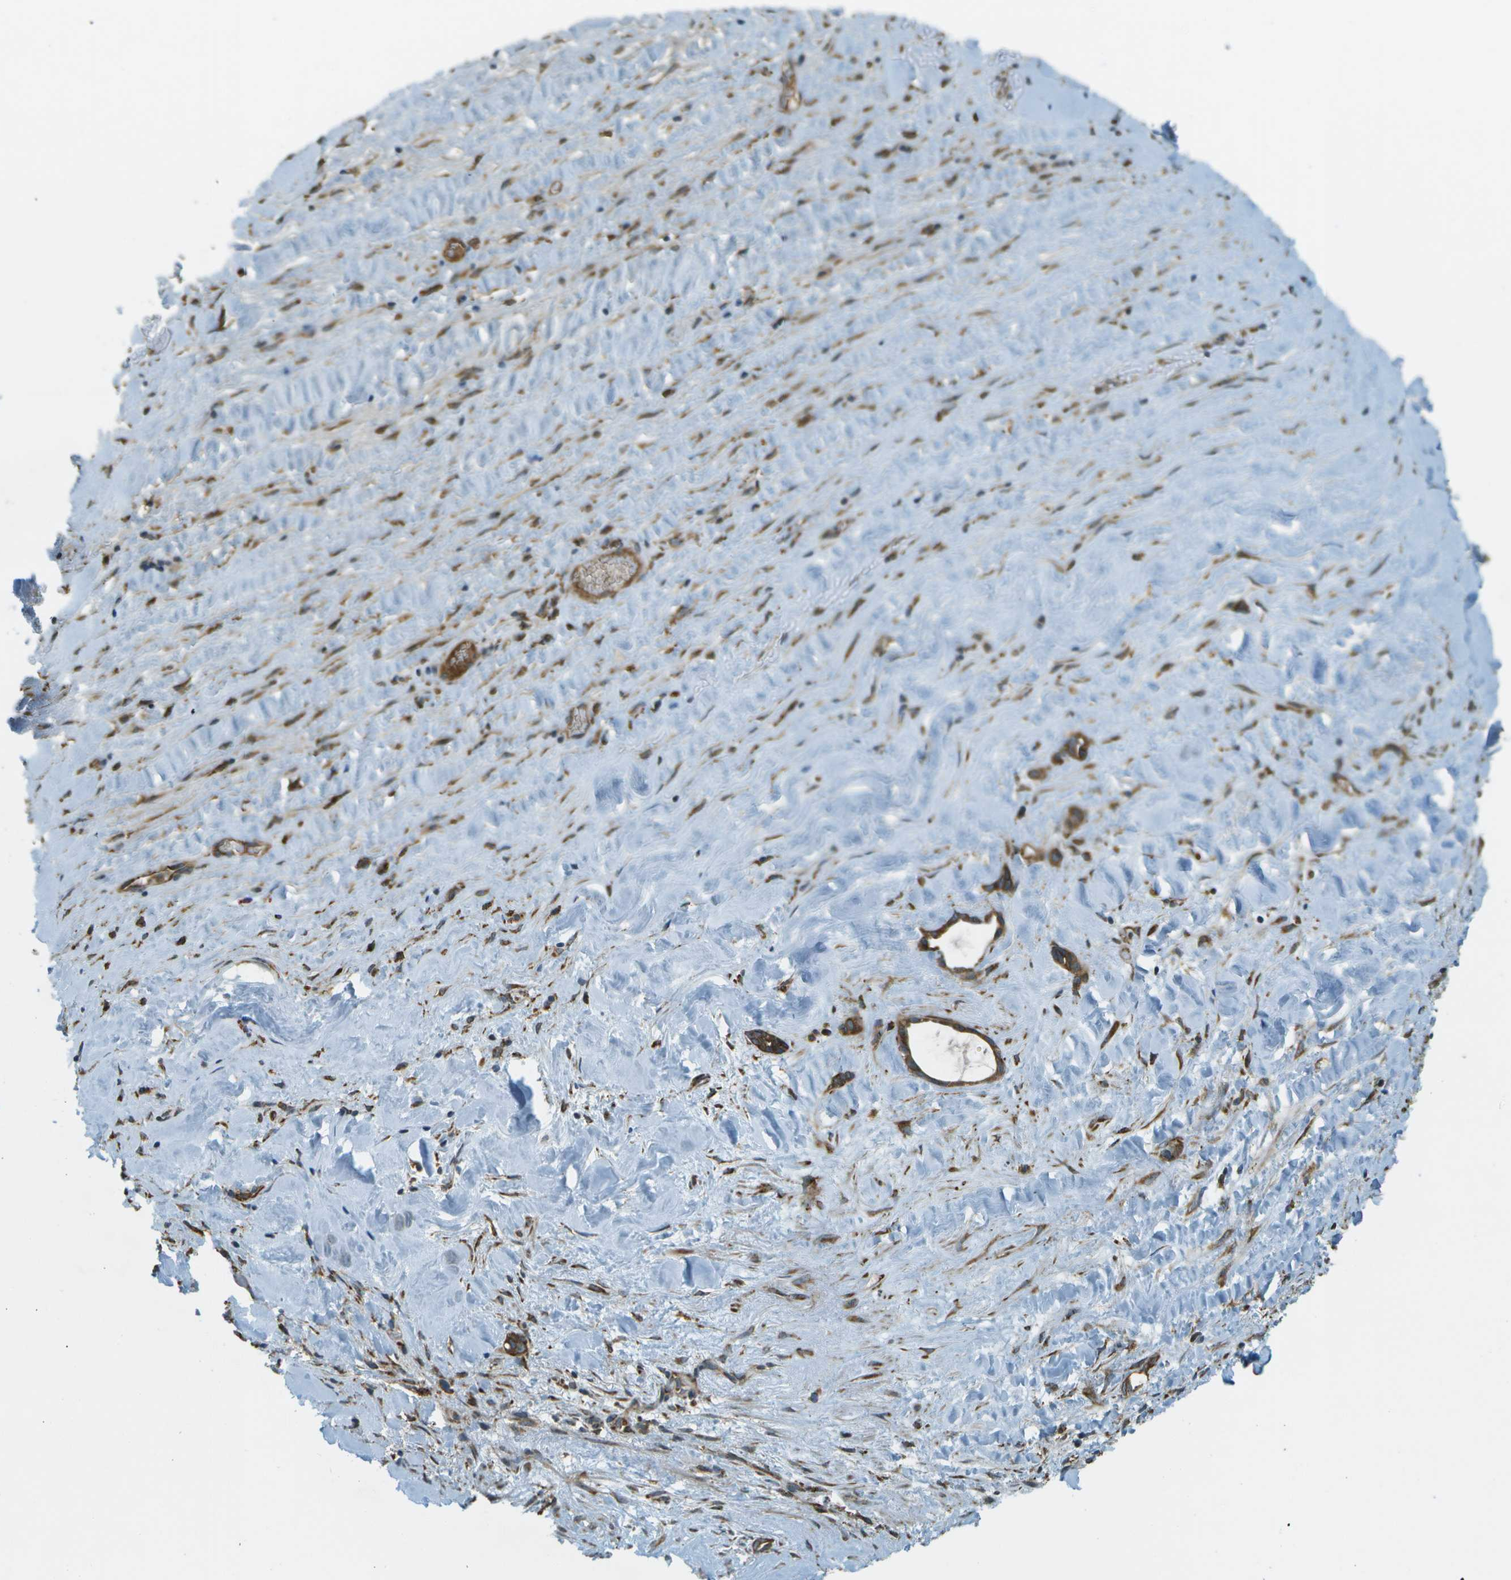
{"staining": {"intensity": "strong", "quantity": ">75%", "location": "cytoplasmic/membranous"}, "tissue": "liver cancer", "cell_type": "Tumor cells", "image_type": "cancer", "snomed": [{"axis": "morphology", "description": "Cholangiocarcinoma"}, {"axis": "topography", "description": "Liver"}], "caption": "Strong cytoplasmic/membranous expression for a protein is identified in approximately >75% of tumor cells of liver cancer (cholangiocarcinoma) using IHC.", "gene": "USP30", "patient": {"sex": "female", "age": 65}}